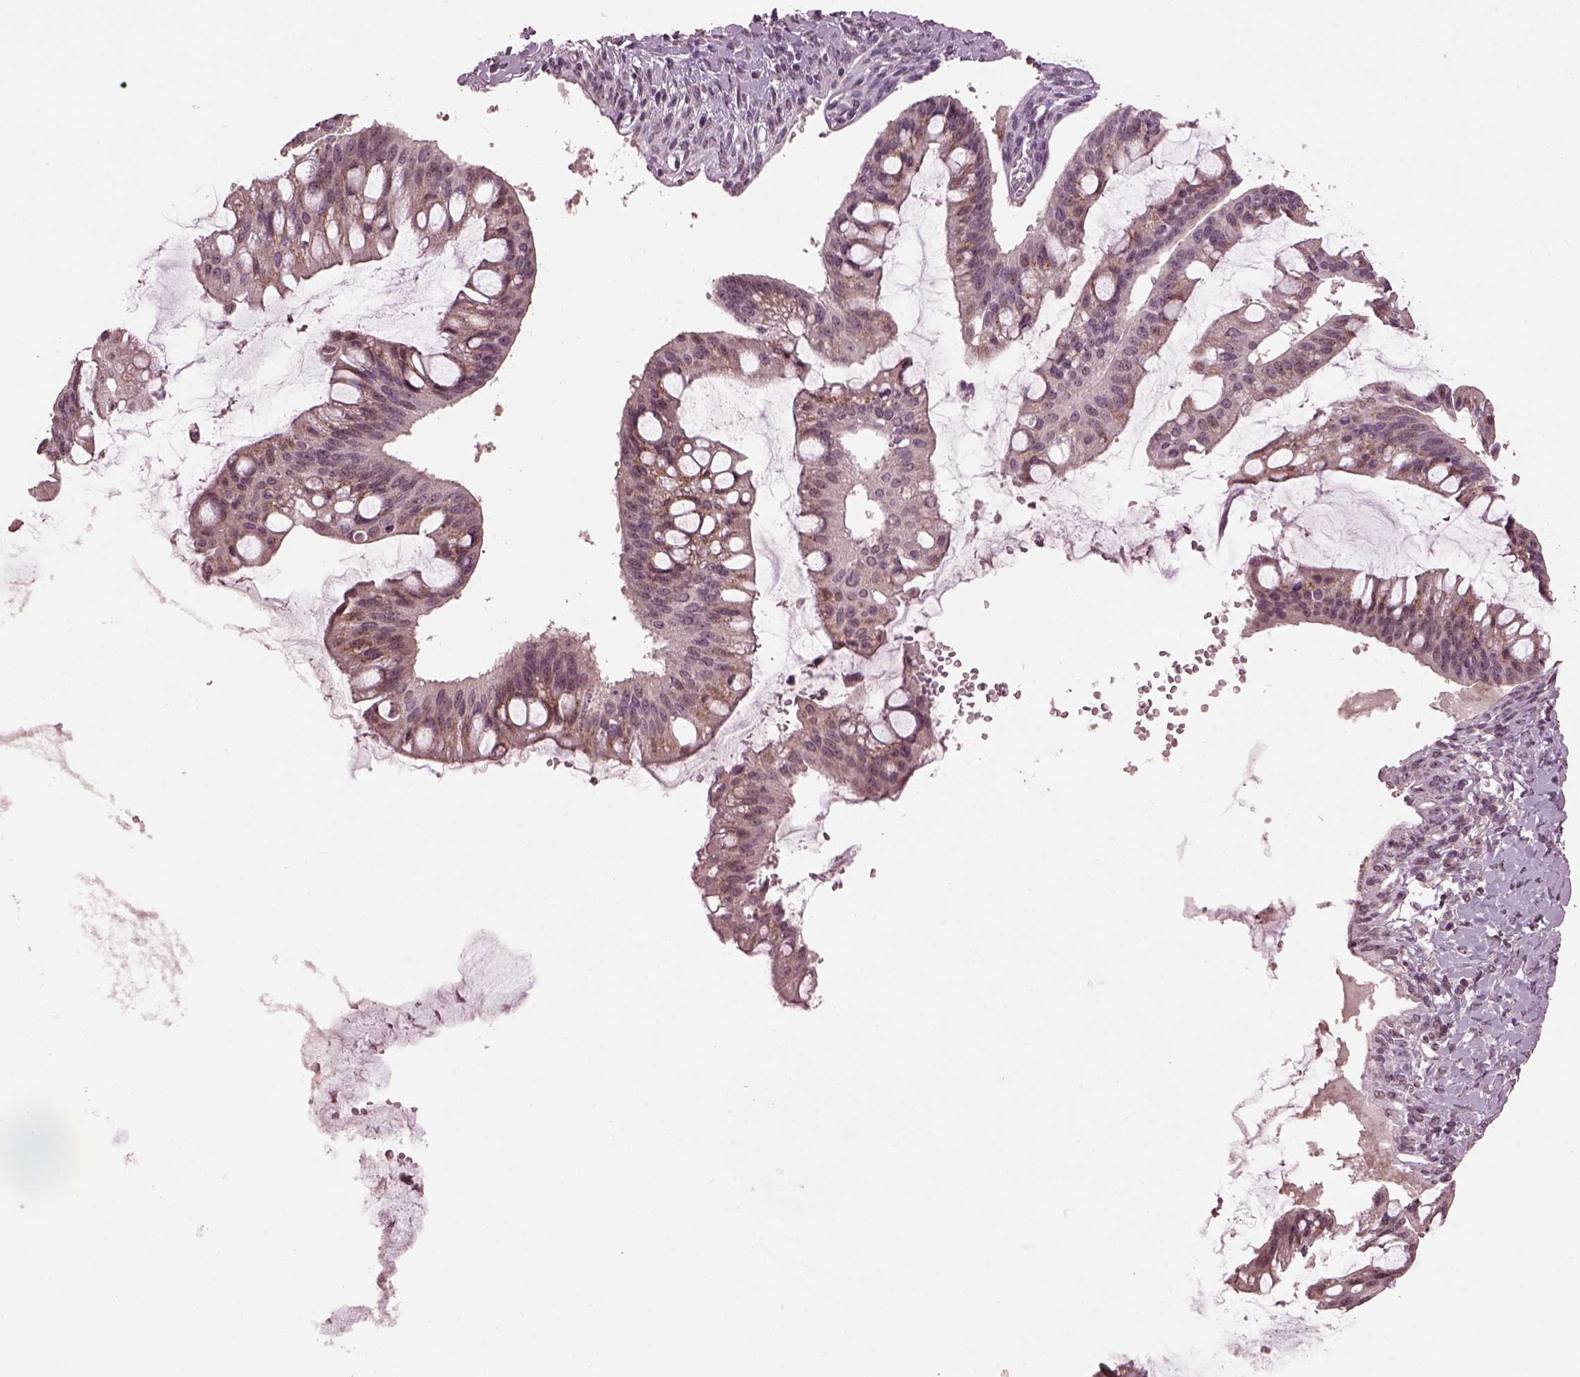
{"staining": {"intensity": "moderate", "quantity": "<25%", "location": "cytoplasmic/membranous"}, "tissue": "ovarian cancer", "cell_type": "Tumor cells", "image_type": "cancer", "snomed": [{"axis": "morphology", "description": "Cystadenocarcinoma, mucinous, NOS"}, {"axis": "topography", "description": "Ovary"}], "caption": "DAB immunohistochemical staining of human ovarian mucinous cystadenocarcinoma demonstrates moderate cytoplasmic/membranous protein positivity in approximately <25% of tumor cells.", "gene": "IL18RAP", "patient": {"sex": "female", "age": 73}}